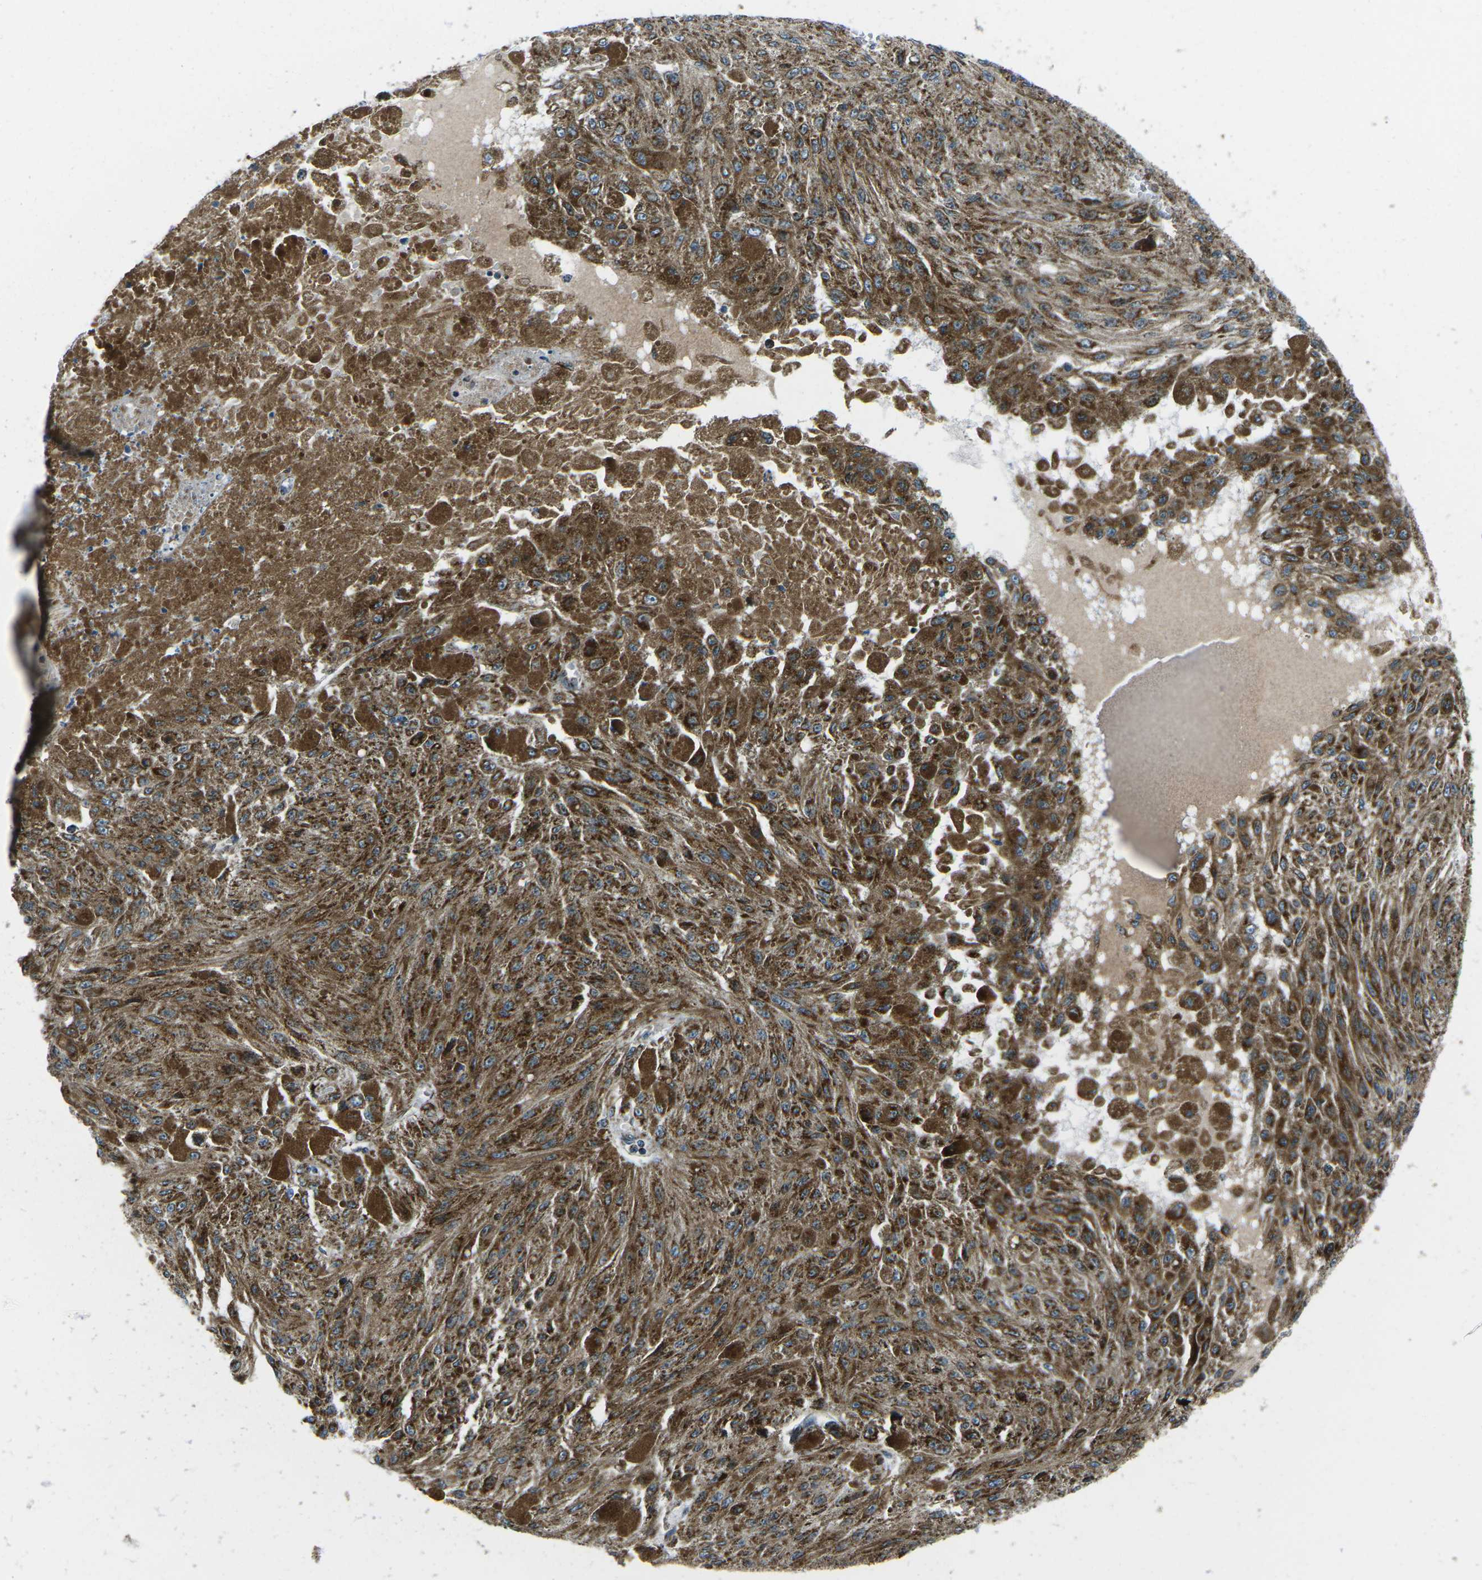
{"staining": {"intensity": "moderate", "quantity": ">75%", "location": "cytoplasmic/membranous"}, "tissue": "melanoma", "cell_type": "Tumor cells", "image_type": "cancer", "snomed": [{"axis": "morphology", "description": "Malignant melanoma, NOS"}, {"axis": "topography", "description": "Other"}], "caption": "Malignant melanoma tissue reveals moderate cytoplasmic/membranous staining in approximately >75% of tumor cells, visualized by immunohistochemistry.", "gene": "RFESD", "patient": {"sex": "male", "age": 79}}